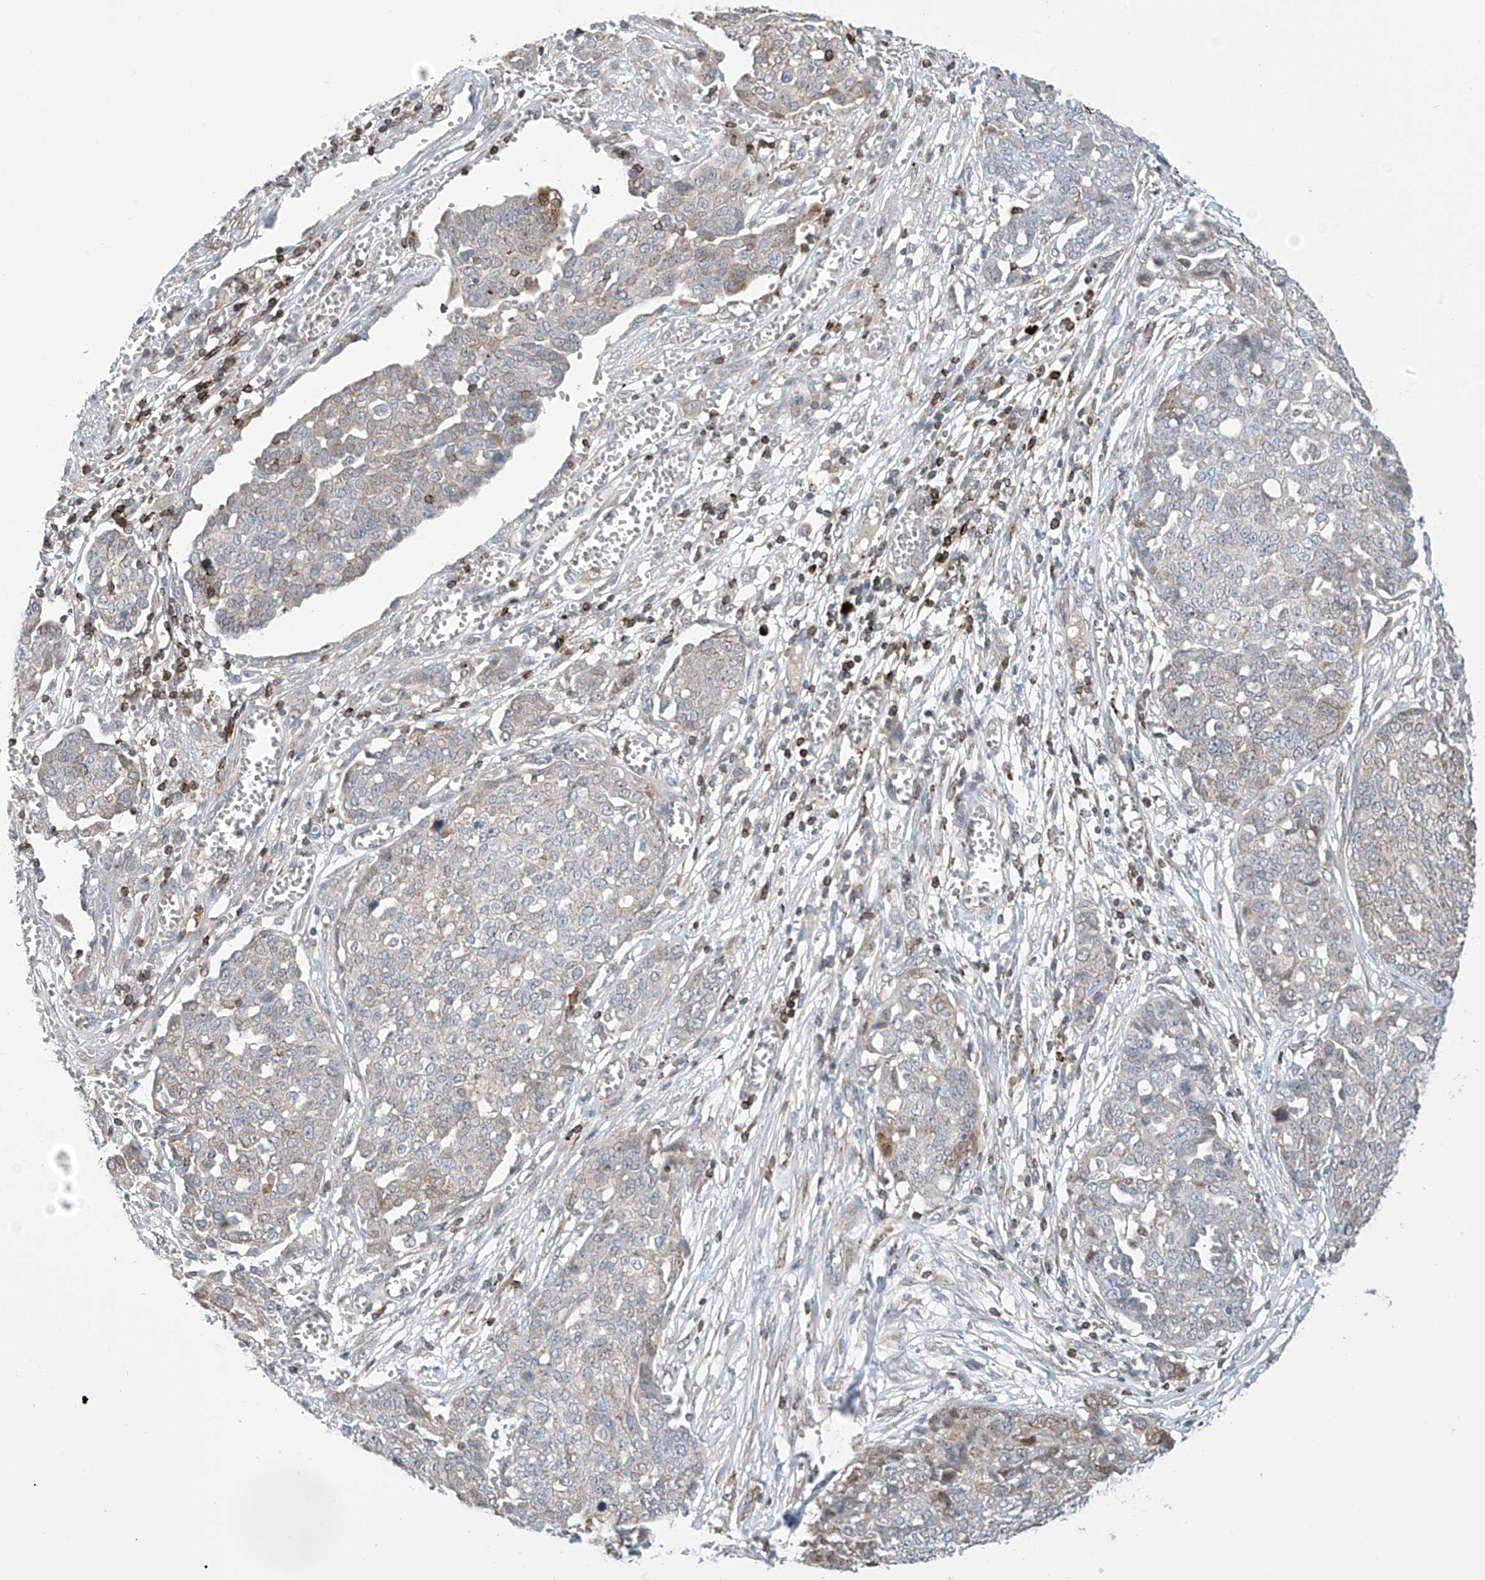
{"staining": {"intensity": "negative", "quantity": "none", "location": "none"}, "tissue": "ovarian cancer", "cell_type": "Tumor cells", "image_type": "cancer", "snomed": [{"axis": "morphology", "description": "Cystadenocarcinoma, serous, NOS"}, {"axis": "topography", "description": "Soft tissue"}, {"axis": "topography", "description": "Ovary"}], "caption": "Tumor cells show no significant positivity in serous cystadenocarcinoma (ovarian). (Stains: DAB IHC with hematoxylin counter stain, Microscopy: brightfield microscopy at high magnification).", "gene": "IBA57", "patient": {"sex": "female", "age": 57}}